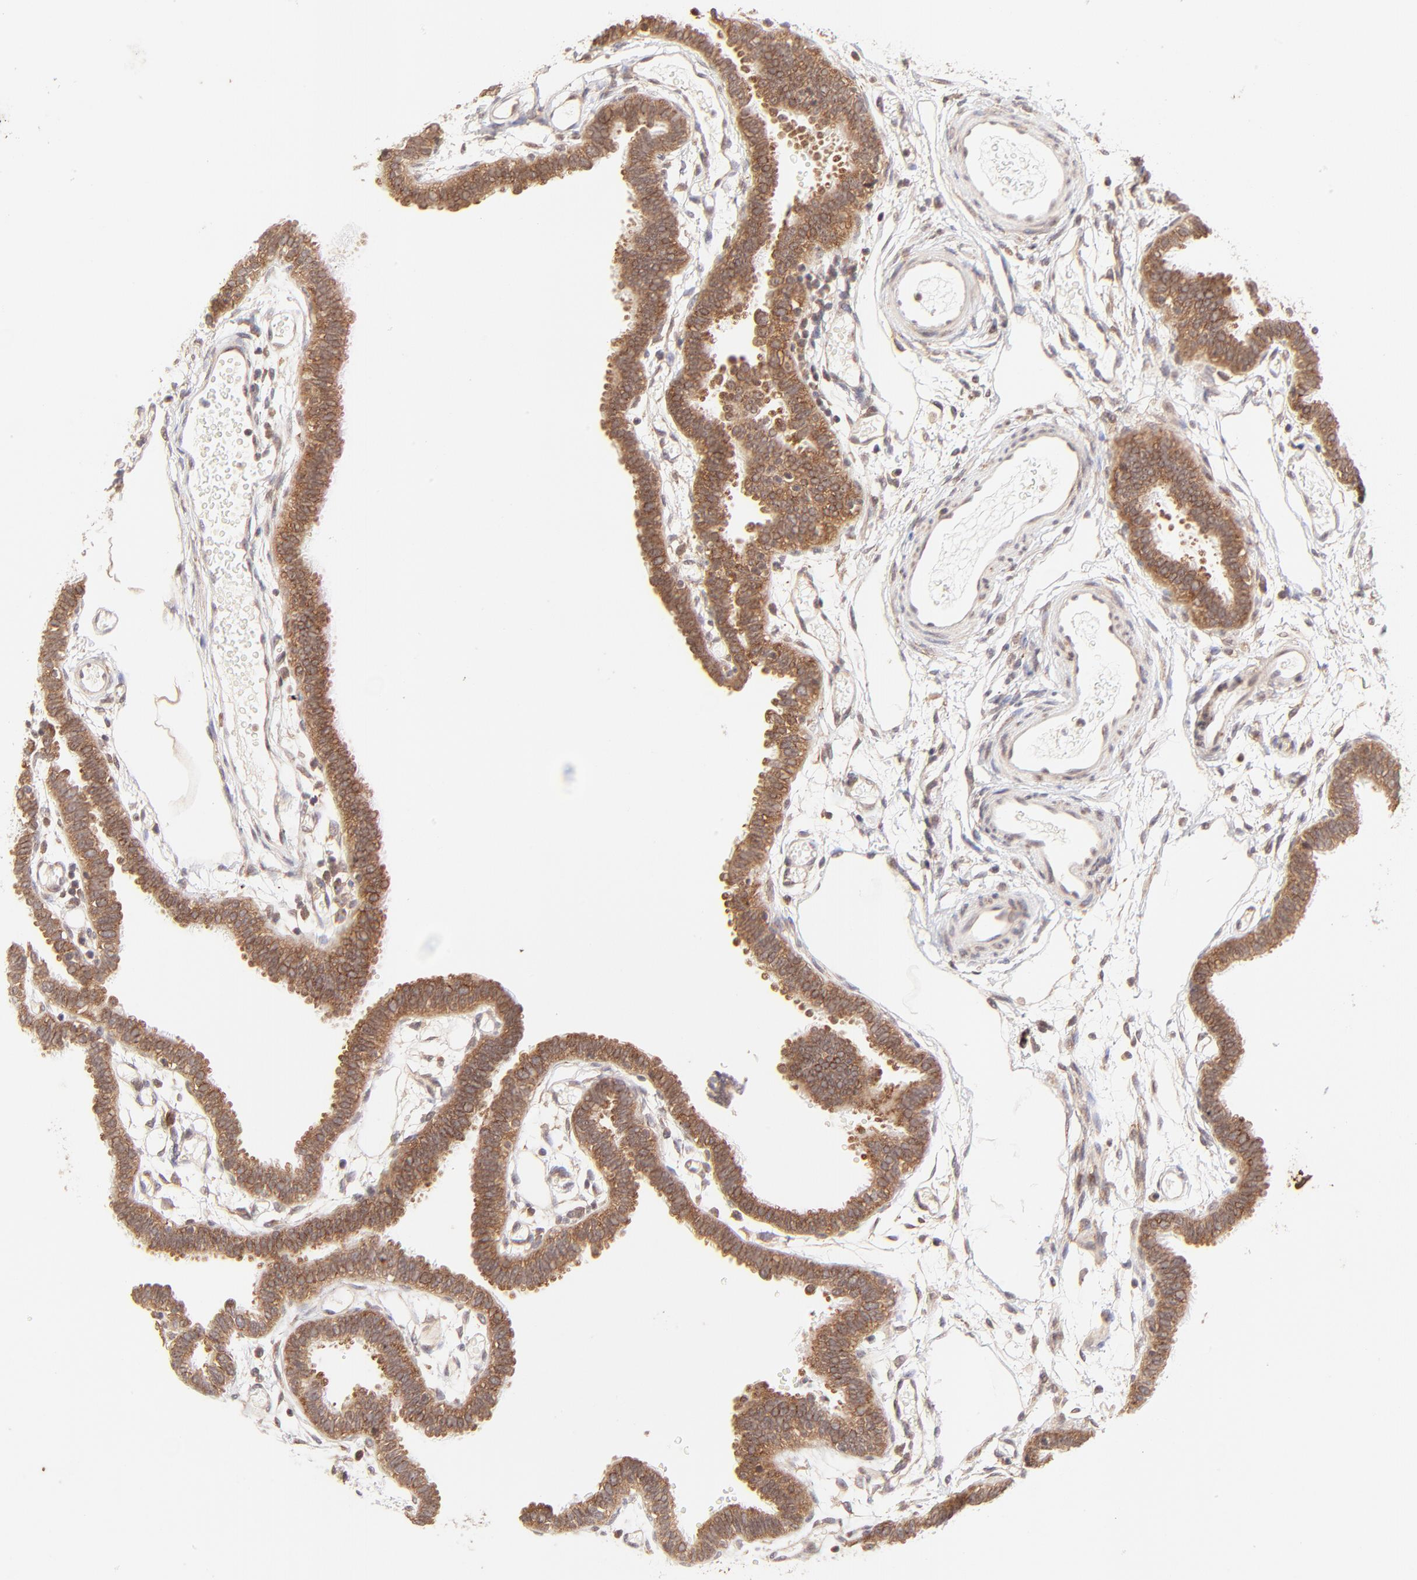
{"staining": {"intensity": "moderate", "quantity": ">75%", "location": "cytoplasmic/membranous"}, "tissue": "fallopian tube", "cell_type": "Glandular cells", "image_type": "normal", "snomed": [{"axis": "morphology", "description": "Normal tissue, NOS"}, {"axis": "topography", "description": "Fallopian tube"}], "caption": "Immunohistochemical staining of normal human fallopian tube shows medium levels of moderate cytoplasmic/membranous expression in about >75% of glandular cells.", "gene": "TNRC6B", "patient": {"sex": "female", "age": 29}}